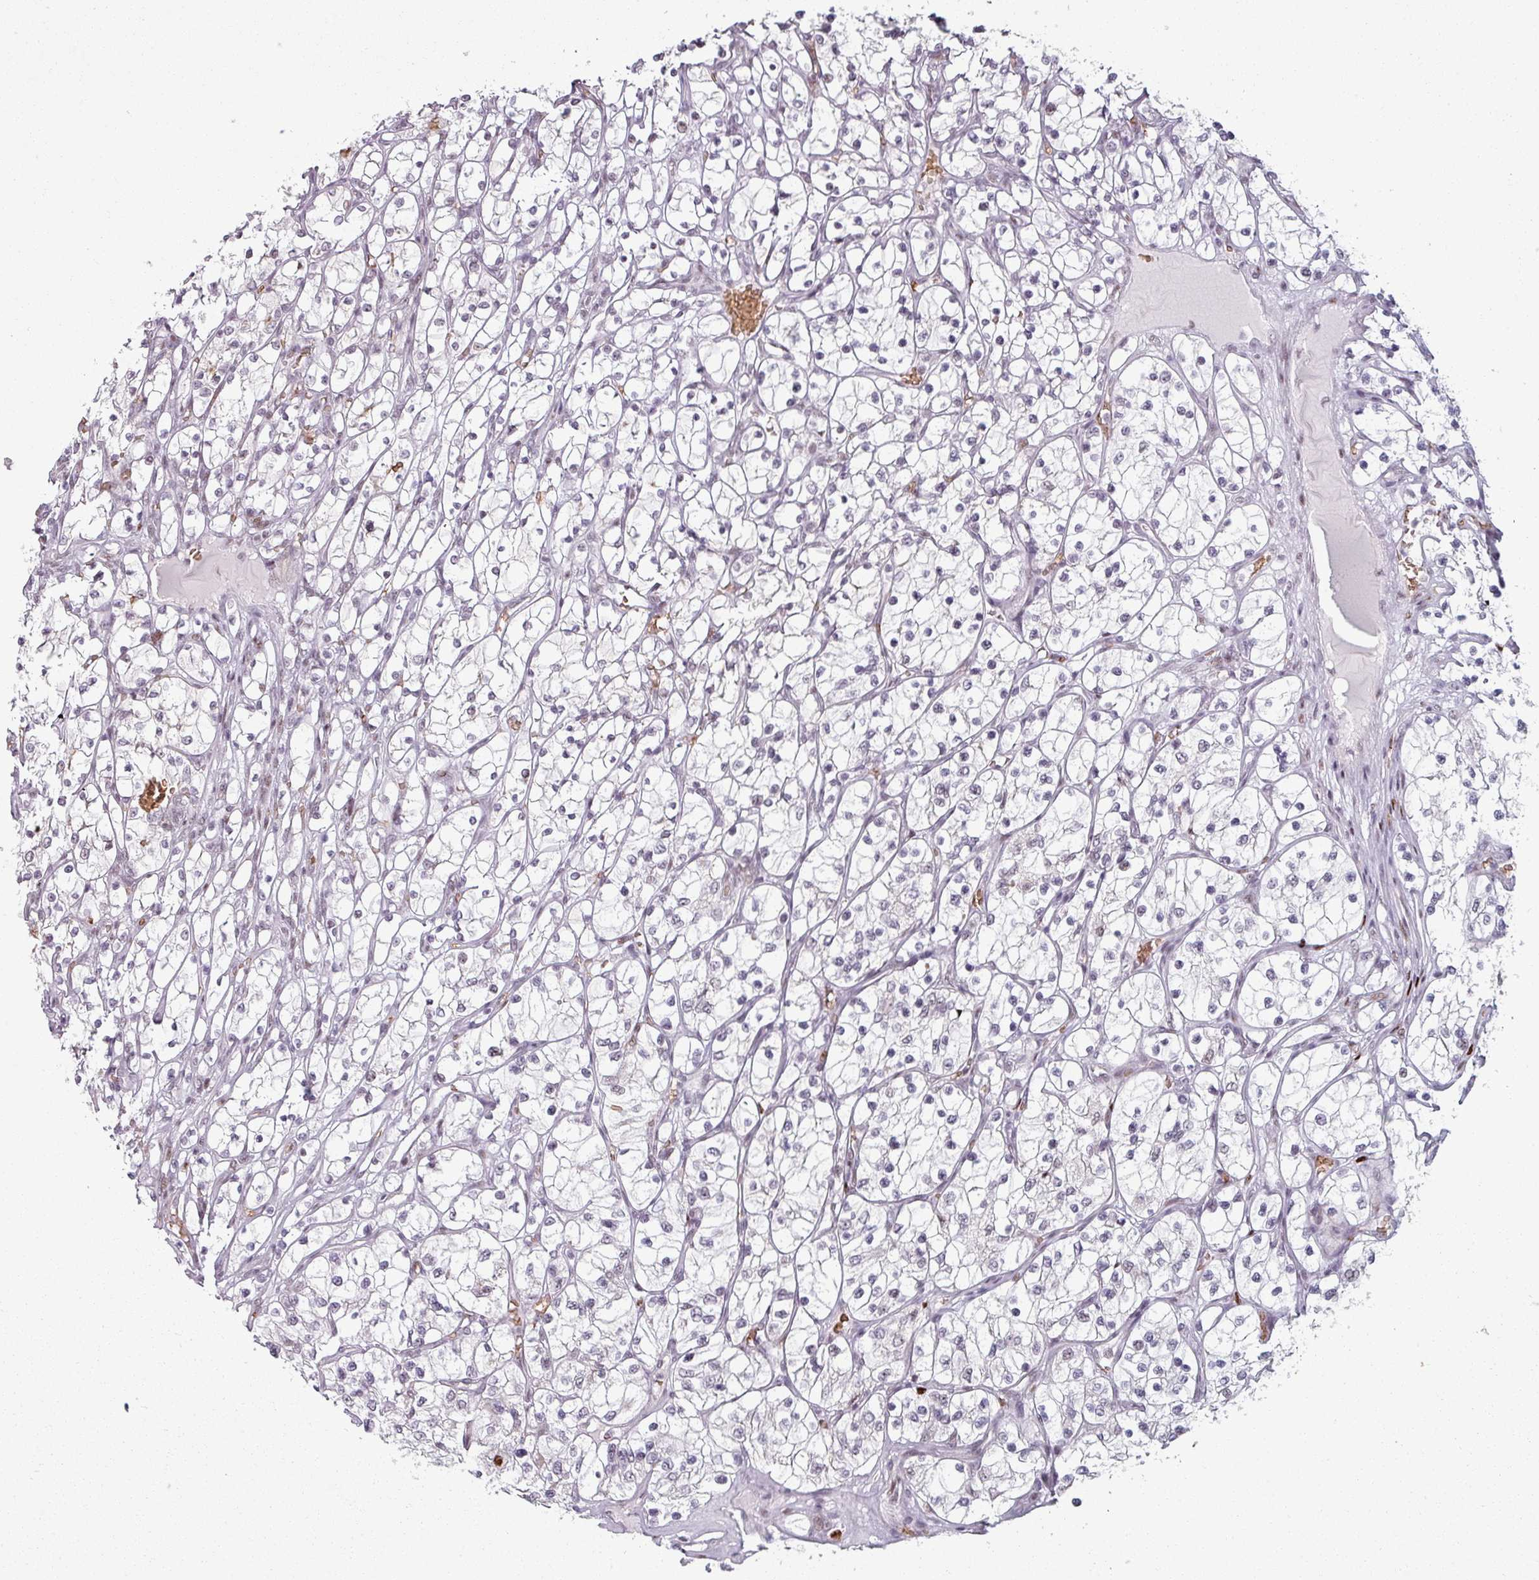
{"staining": {"intensity": "weak", "quantity": "<25%", "location": "nuclear"}, "tissue": "renal cancer", "cell_type": "Tumor cells", "image_type": "cancer", "snomed": [{"axis": "morphology", "description": "Adenocarcinoma, NOS"}, {"axis": "topography", "description": "Kidney"}], "caption": "High magnification brightfield microscopy of renal cancer (adenocarcinoma) stained with DAB (3,3'-diaminobenzidine) (brown) and counterstained with hematoxylin (blue): tumor cells show no significant positivity.", "gene": "NCOR1", "patient": {"sex": "female", "age": 69}}